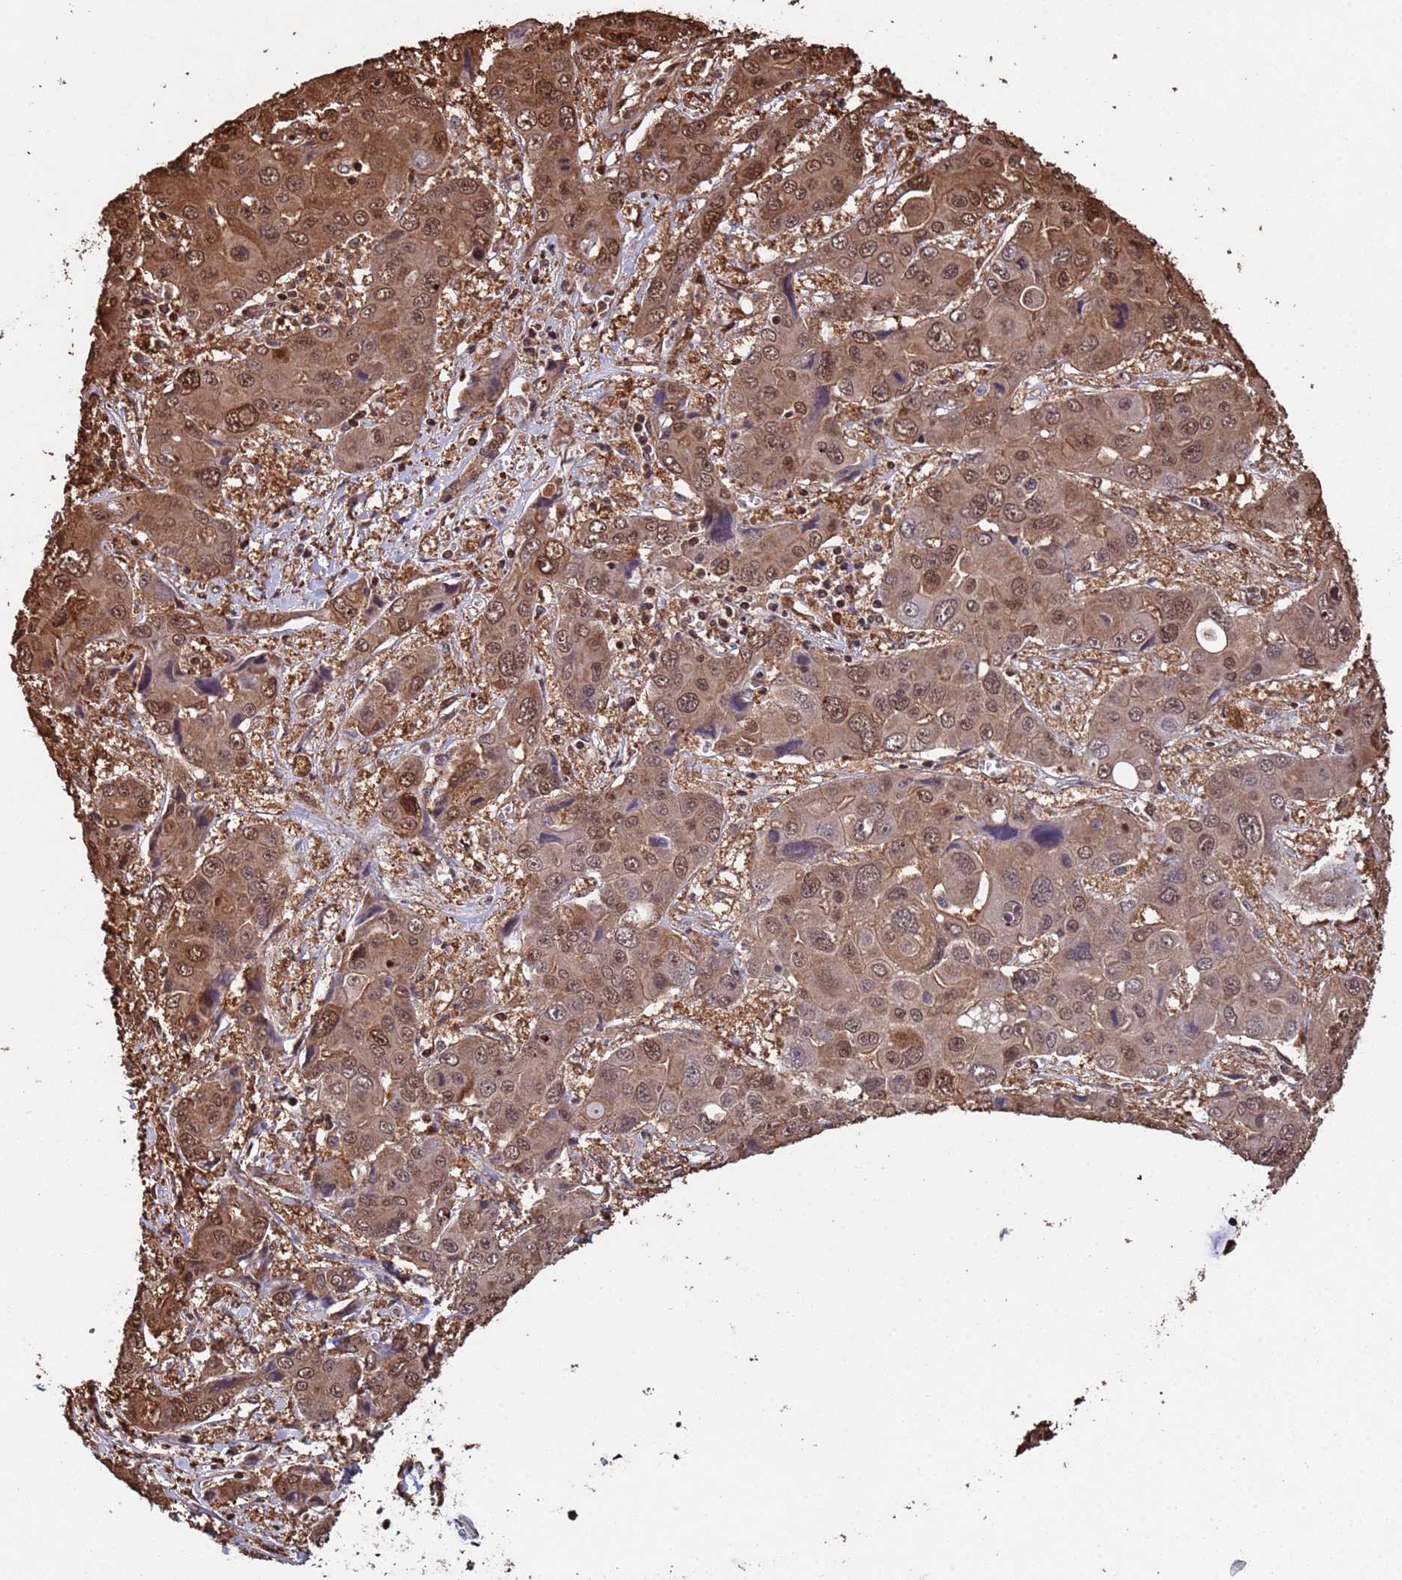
{"staining": {"intensity": "moderate", "quantity": ">75%", "location": "cytoplasmic/membranous,nuclear"}, "tissue": "liver cancer", "cell_type": "Tumor cells", "image_type": "cancer", "snomed": [{"axis": "morphology", "description": "Cholangiocarcinoma"}, {"axis": "topography", "description": "Liver"}], "caption": "A histopathology image showing moderate cytoplasmic/membranous and nuclear positivity in about >75% of tumor cells in liver cancer, as visualized by brown immunohistochemical staining.", "gene": "SUMO4", "patient": {"sex": "male", "age": 67}}